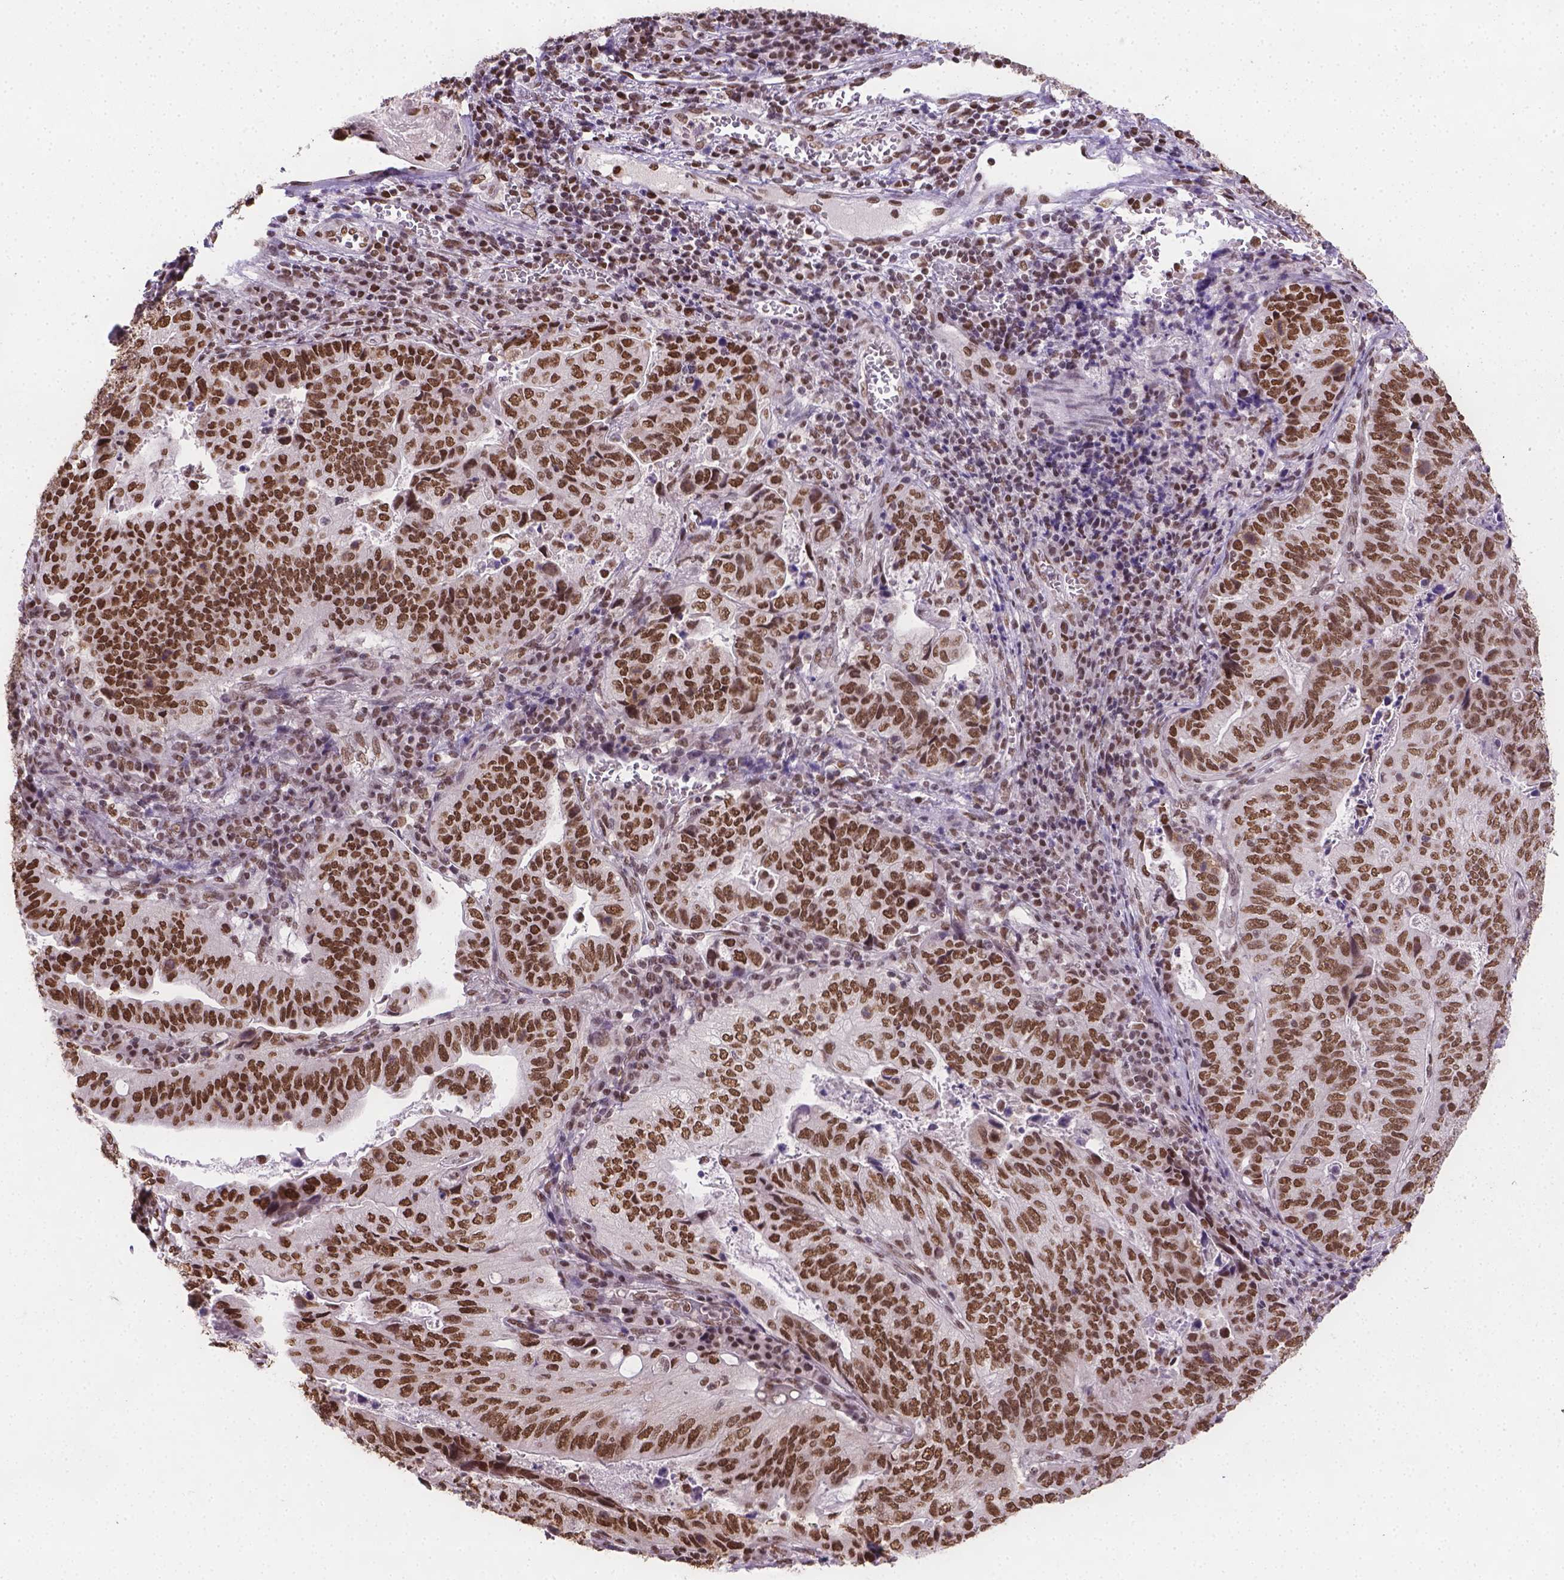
{"staining": {"intensity": "strong", "quantity": ">75%", "location": "nuclear"}, "tissue": "stomach cancer", "cell_type": "Tumor cells", "image_type": "cancer", "snomed": [{"axis": "morphology", "description": "Adenocarcinoma, NOS"}, {"axis": "topography", "description": "Stomach, upper"}], "caption": "The photomicrograph exhibits a brown stain indicating the presence of a protein in the nuclear of tumor cells in stomach cancer. Nuclei are stained in blue.", "gene": "FANCE", "patient": {"sex": "female", "age": 67}}